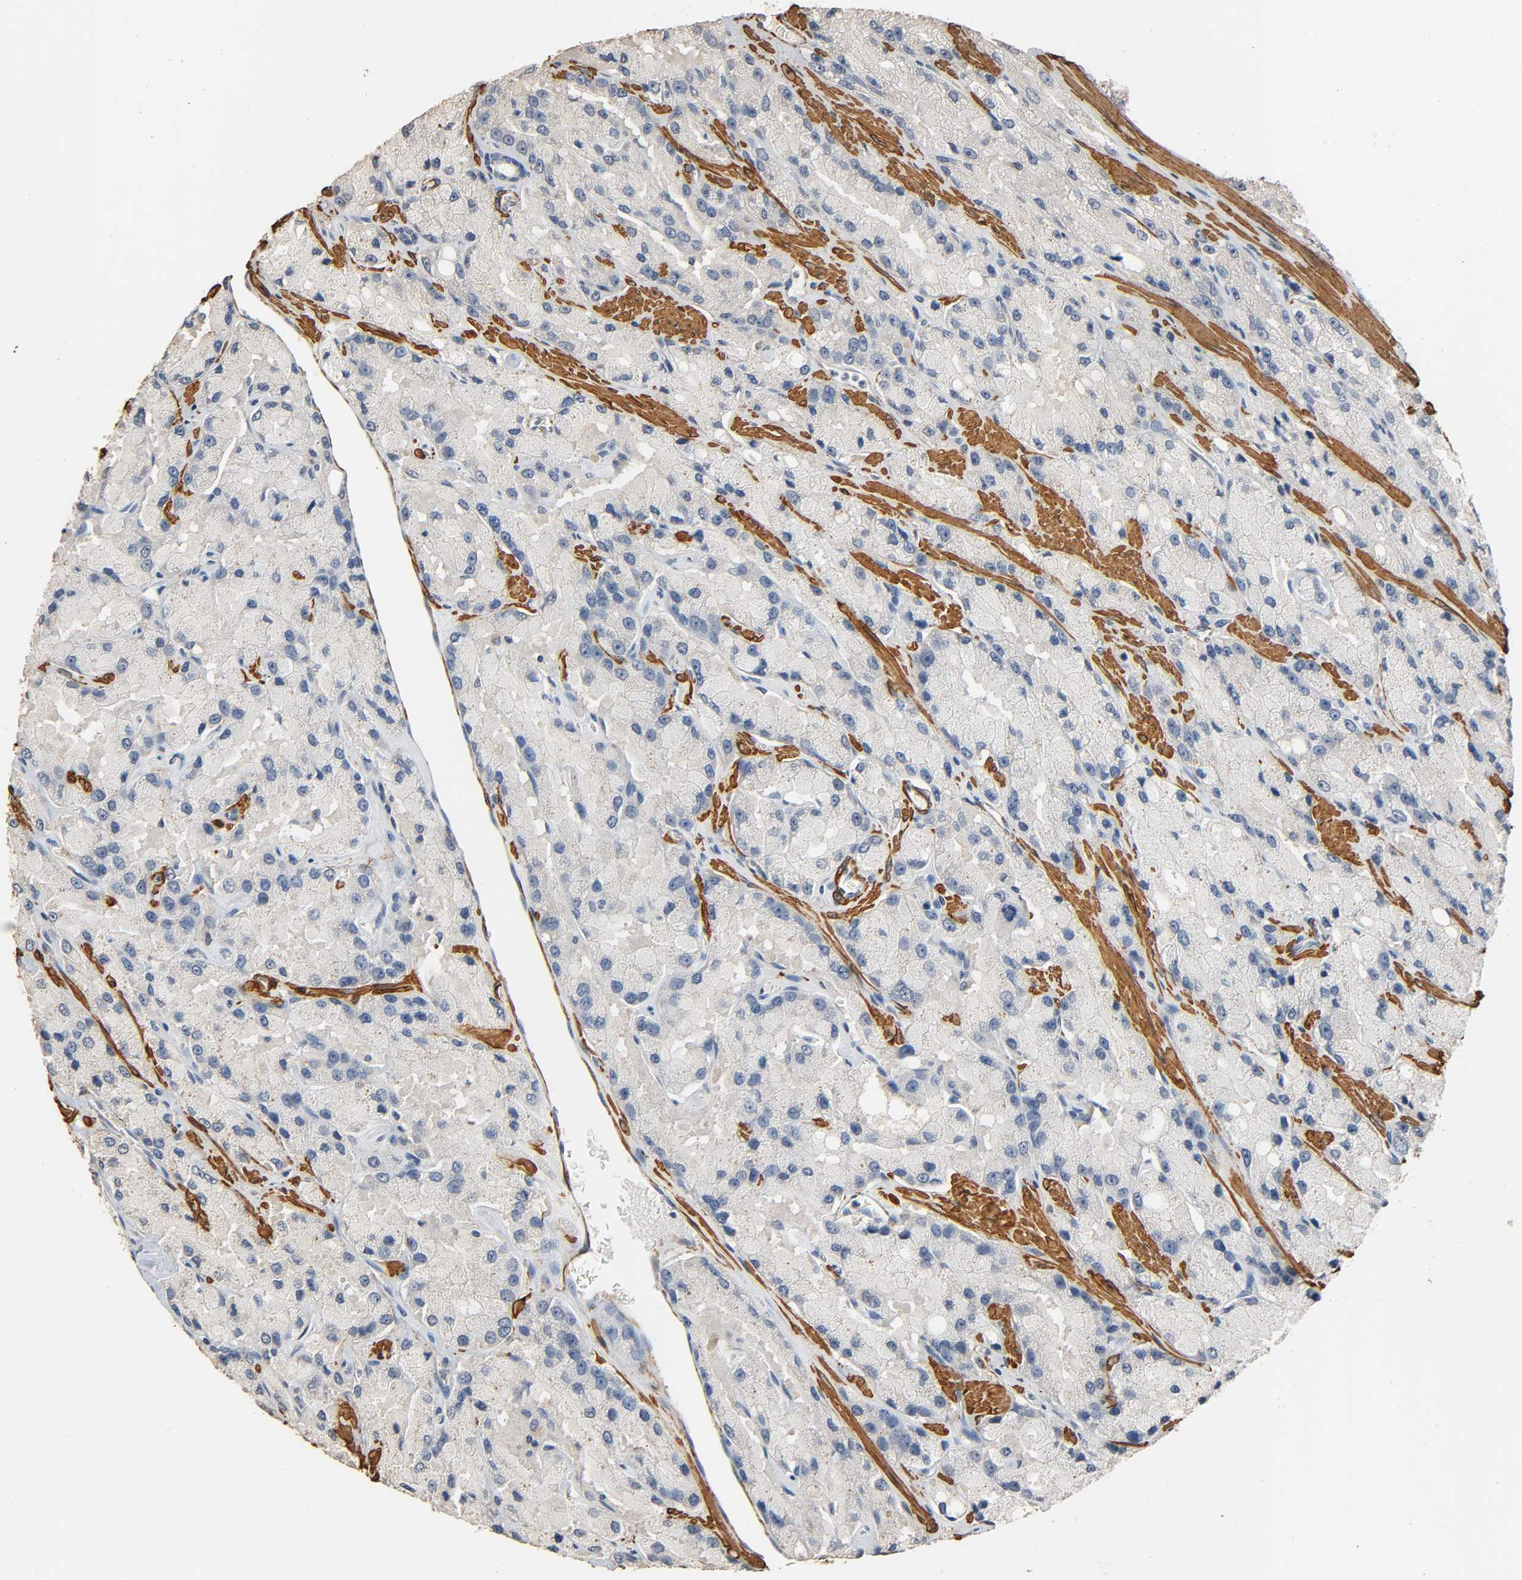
{"staining": {"intensity": "negative", "quantity": "none", "location": "none"}, "tissue": "prostate cancer", "cell_type": "Tumor cells", "image_type": "cancer", "snomed": [{"axis": "morphology", "description": "Adenocarcinoma, High grade"}, {"axis": "topography", "description": "Prostate"}], "caption": "Prostate cancer (adenocarcinoma (high-grade)) was stained to show a protein in brown. There is no significant staining in tumor cells.", "gene": "GSTA3", "patient": {"sex": "male", "age": 58}}